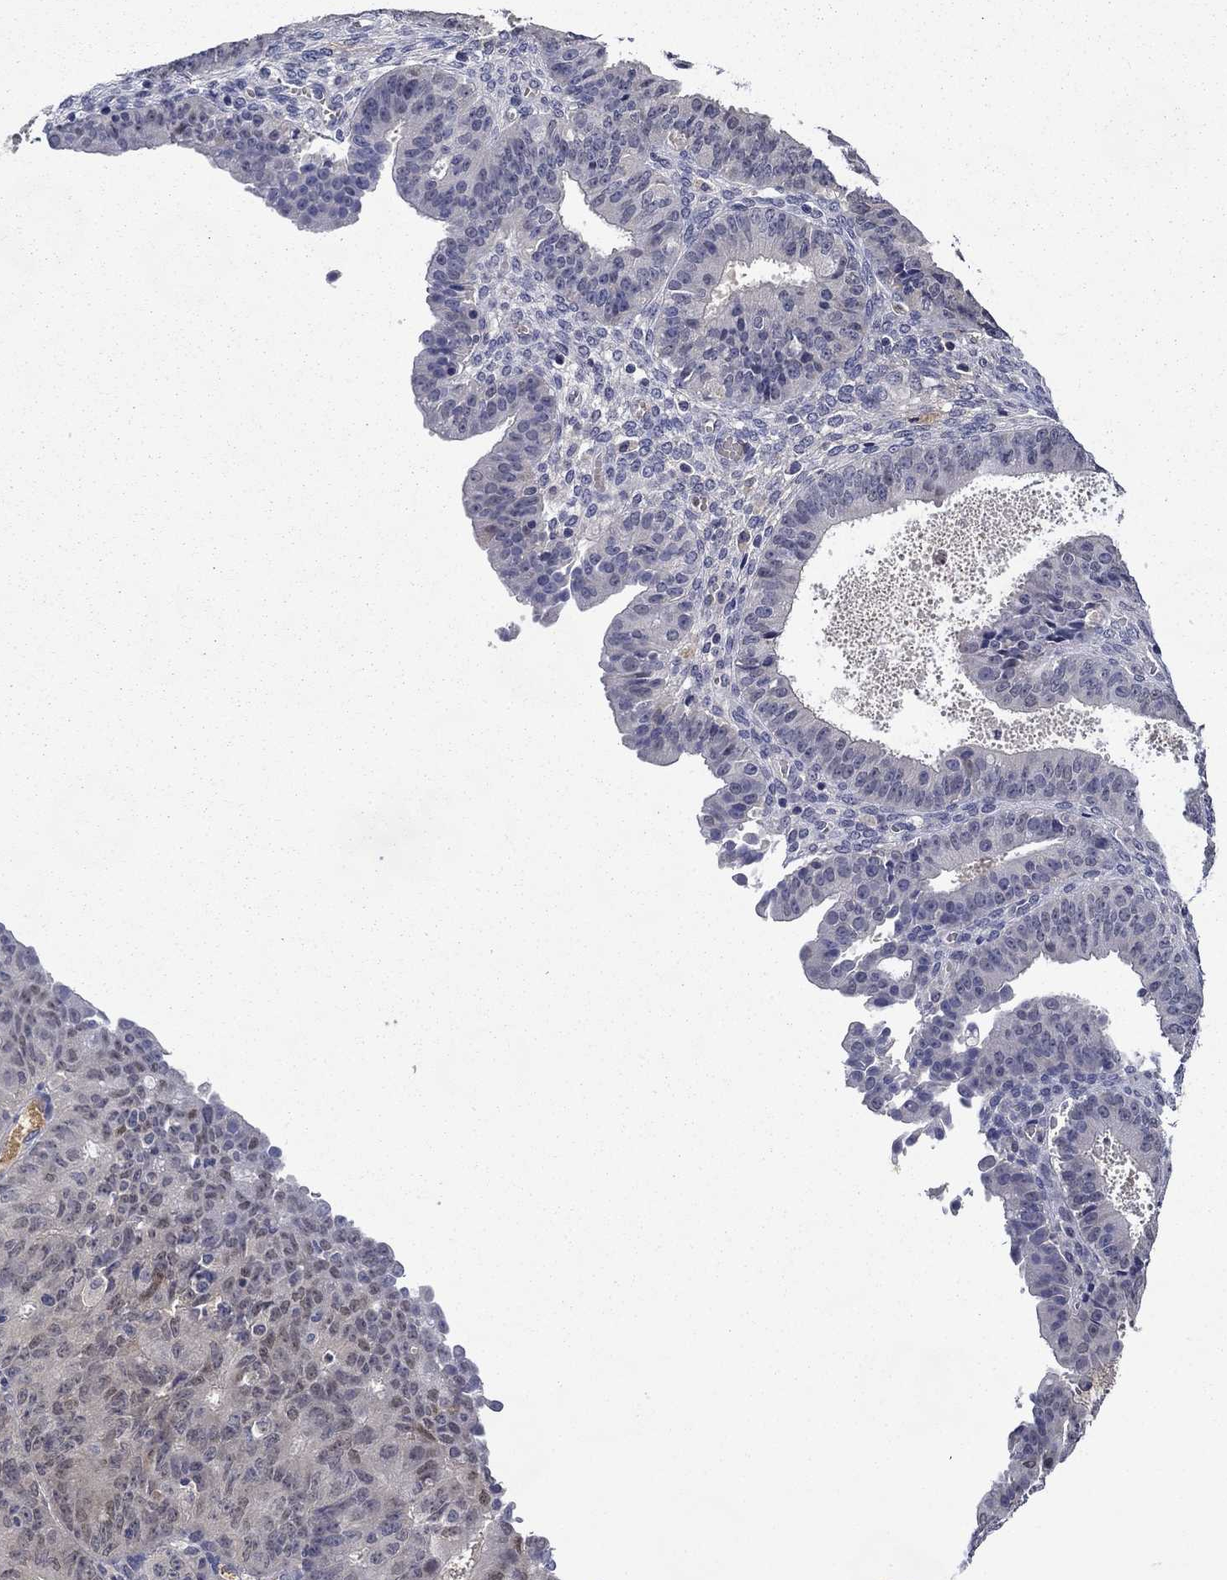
{"staining": {"intensity": "negative", "quantity": "none", "location": "none"}, "tissue": "ovarian cancer", "cell_type": "Tumor cells", "image_type": "cancer", "snomed": [{"axis": "morphology", "description": "Carcinoma, endometroid"}, {"axis": "topography", "description": "Ovary"}], "caption": "There is no significant positivity in tumor cells of ovarian endometroid carcinoma. (IHC, brightfield microscopy, high magnification).", "gene": "DDTL", "patient": {"sex": "female", "age": 42}}